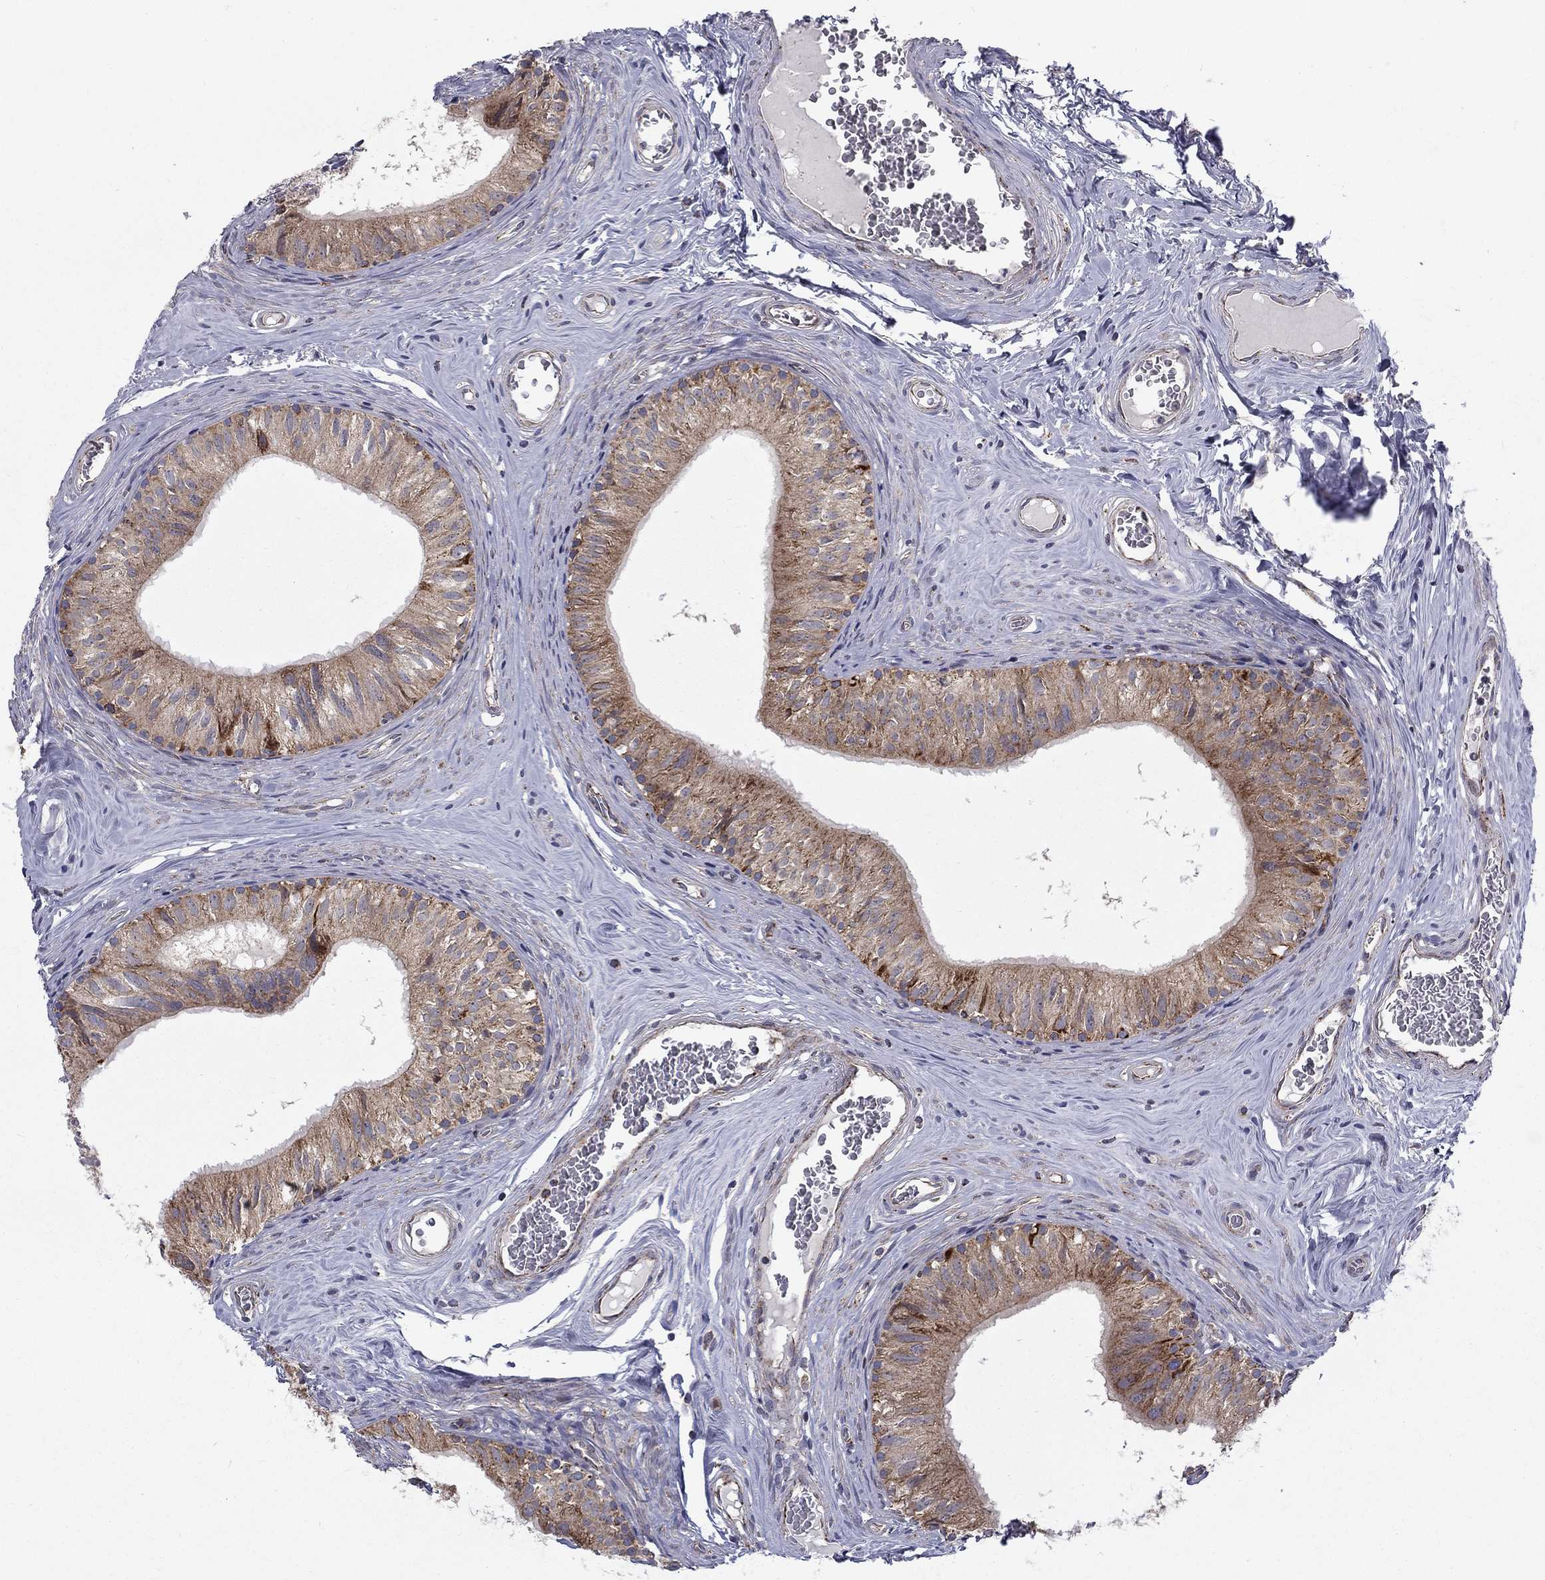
{"staining": {"intensity": "strong", "quantity": "25%-75%", "location": "cytoplasmic/membranous"}, "tissue": "epididymis", "cell_type": "Glandular cells", "image_type": "normal", "snomed": [{"axis": "morphology", "description": "Normal tissue, NOS"}, {"axis": "topography", "description": "Epididymis"}], "caption": "The image shows immunohistochemical staining of benign epididymis. There is strong cytoplasmic/membranous expression is appreciated in about 25%-75% of glandular cells. (IHC, brightfield microscopy, high magnification).", "gene": "ALDH1B1", "patient": {"sex": "male", "age": 52}}